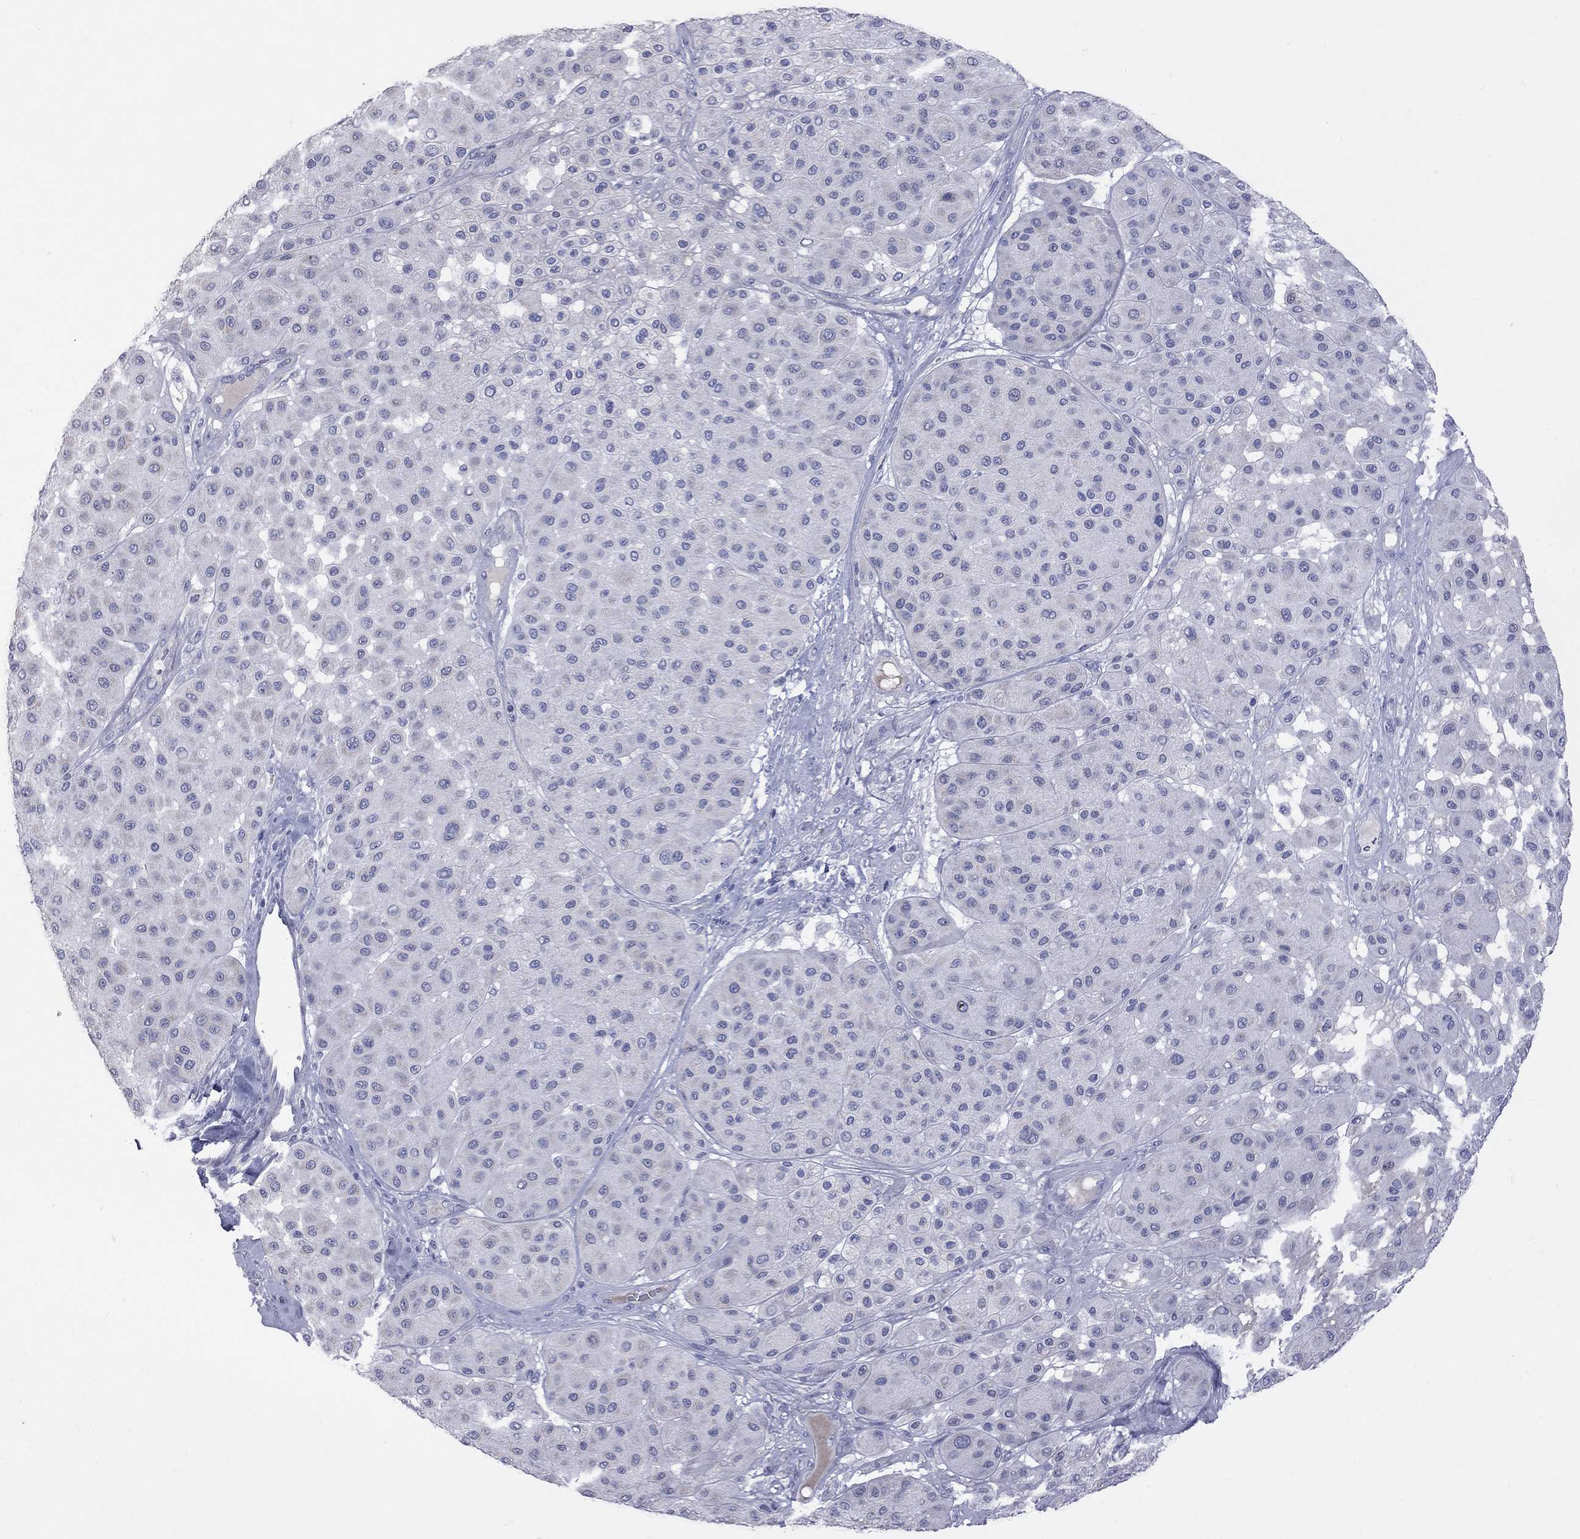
{"staining": {"intensity": "negative", "quantity": "none", "location": "none"}, "tissue": "melanoma", "cell_type": "Tumor cells", "image_type": "cancer", "snomed": [{"axis": "morphology", "description": "Malignant melanoma, Metastatic site"}, {"axis": "topography", "description": "Smooth muscle"}], "caption": "A high-resolution histopathology image shows immunohistochemistry staining of melanoma, which reveals no significant positivity in tumor cells.", "gene": "KCND2", "patient": {"sex": "male", "age": 41}}